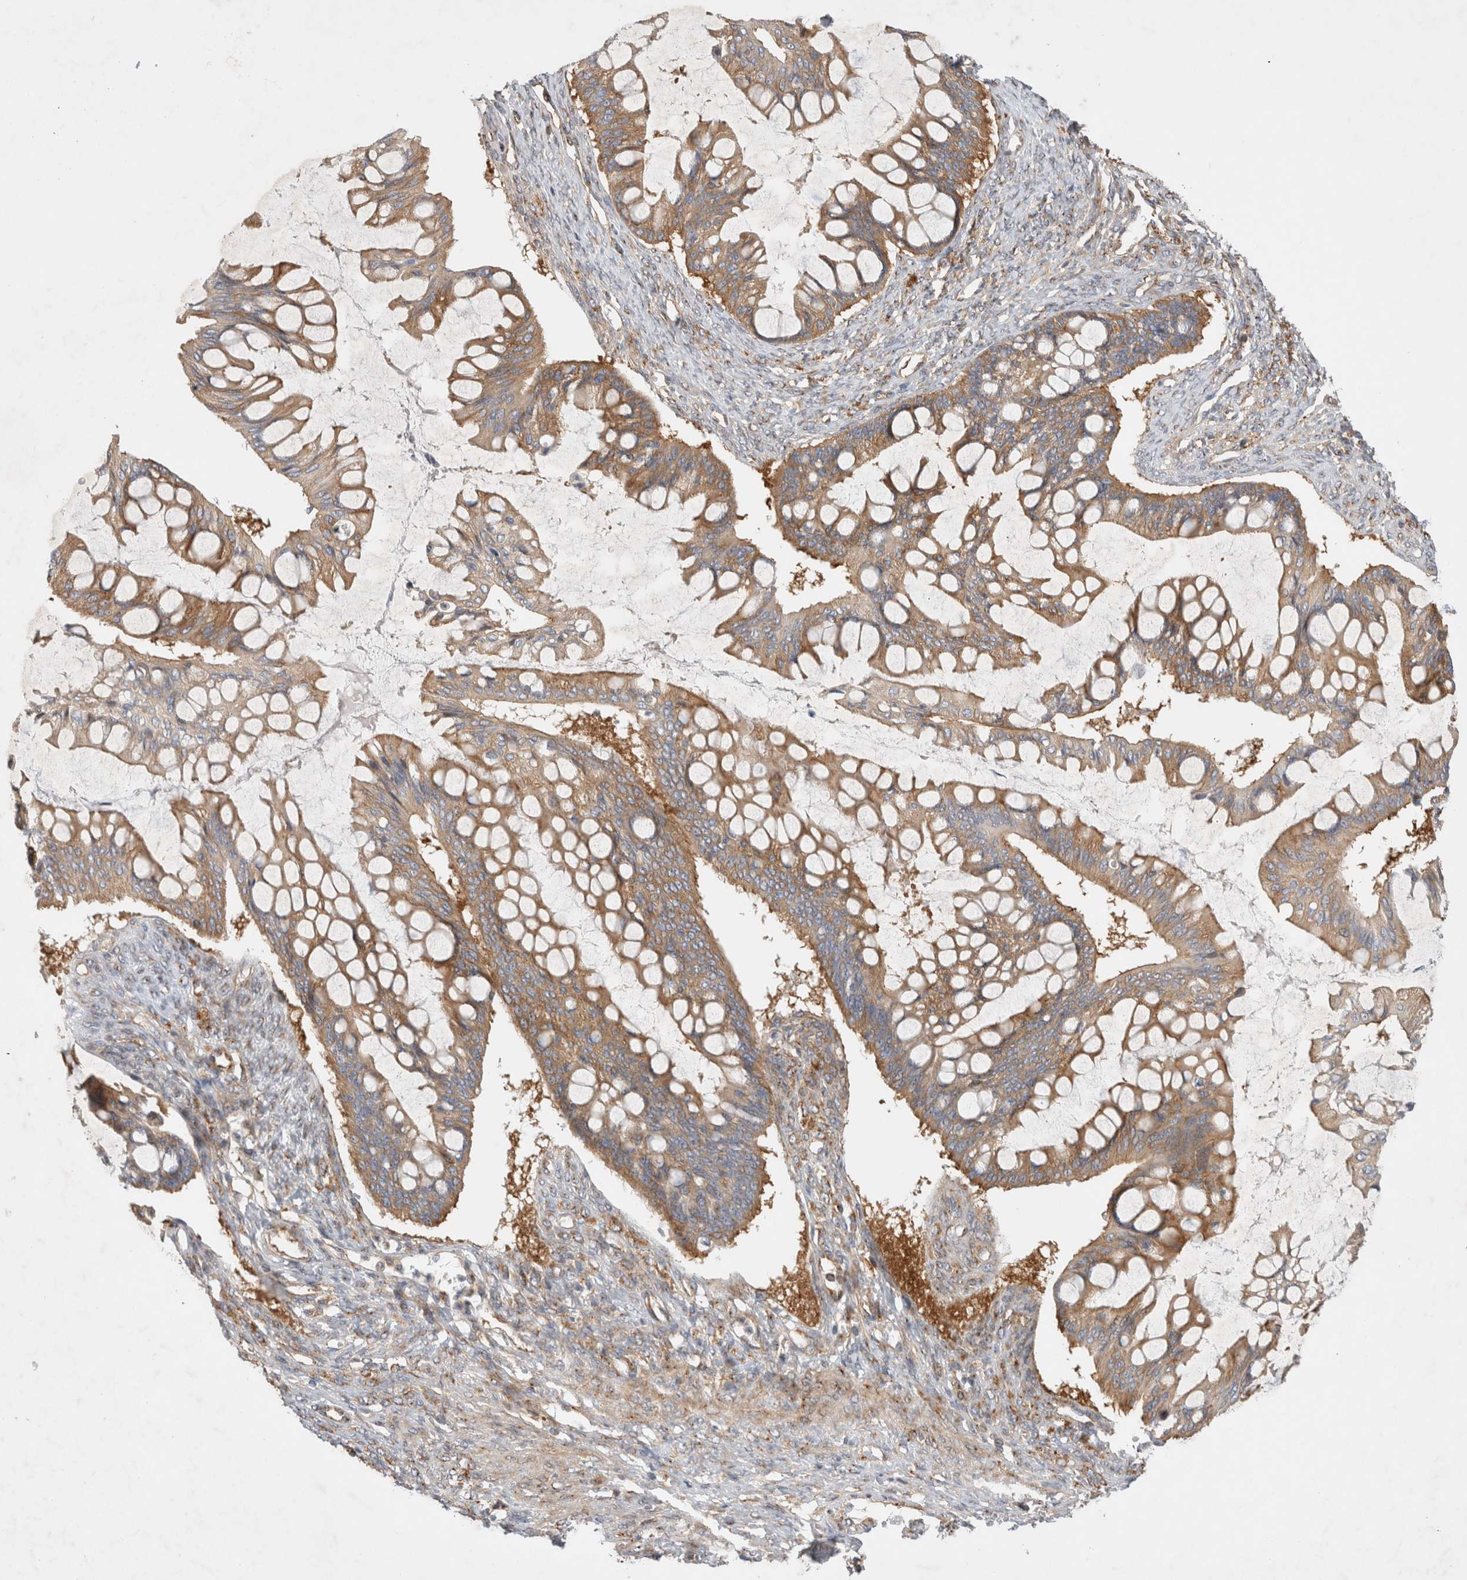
{"staining": {"intensity": "moderate", "quantity": ">75%", "location": "cytoplasmic/membranous"}, "tissue": "ovarian cancer", "cell_type": "Tumor cells", "image_type": "cancer", "snomed": [{"axis": "morphology", "description": "Cystadenocarcinoma, mucinous, NOS"}, {"axis": "topography", "description": "Ovary"}], "caption": "Protein expression by IHC exhibits moderate cytoplasmic/membranous staining in approximately >75% of tumor cells in mucinous cystadenocarcinoma (ovarian). The protein of interest is shown in brown color, while the nuclei are stained blue.", "gene": "GPR150", "patient": {"sex": "female", "age": 73}}